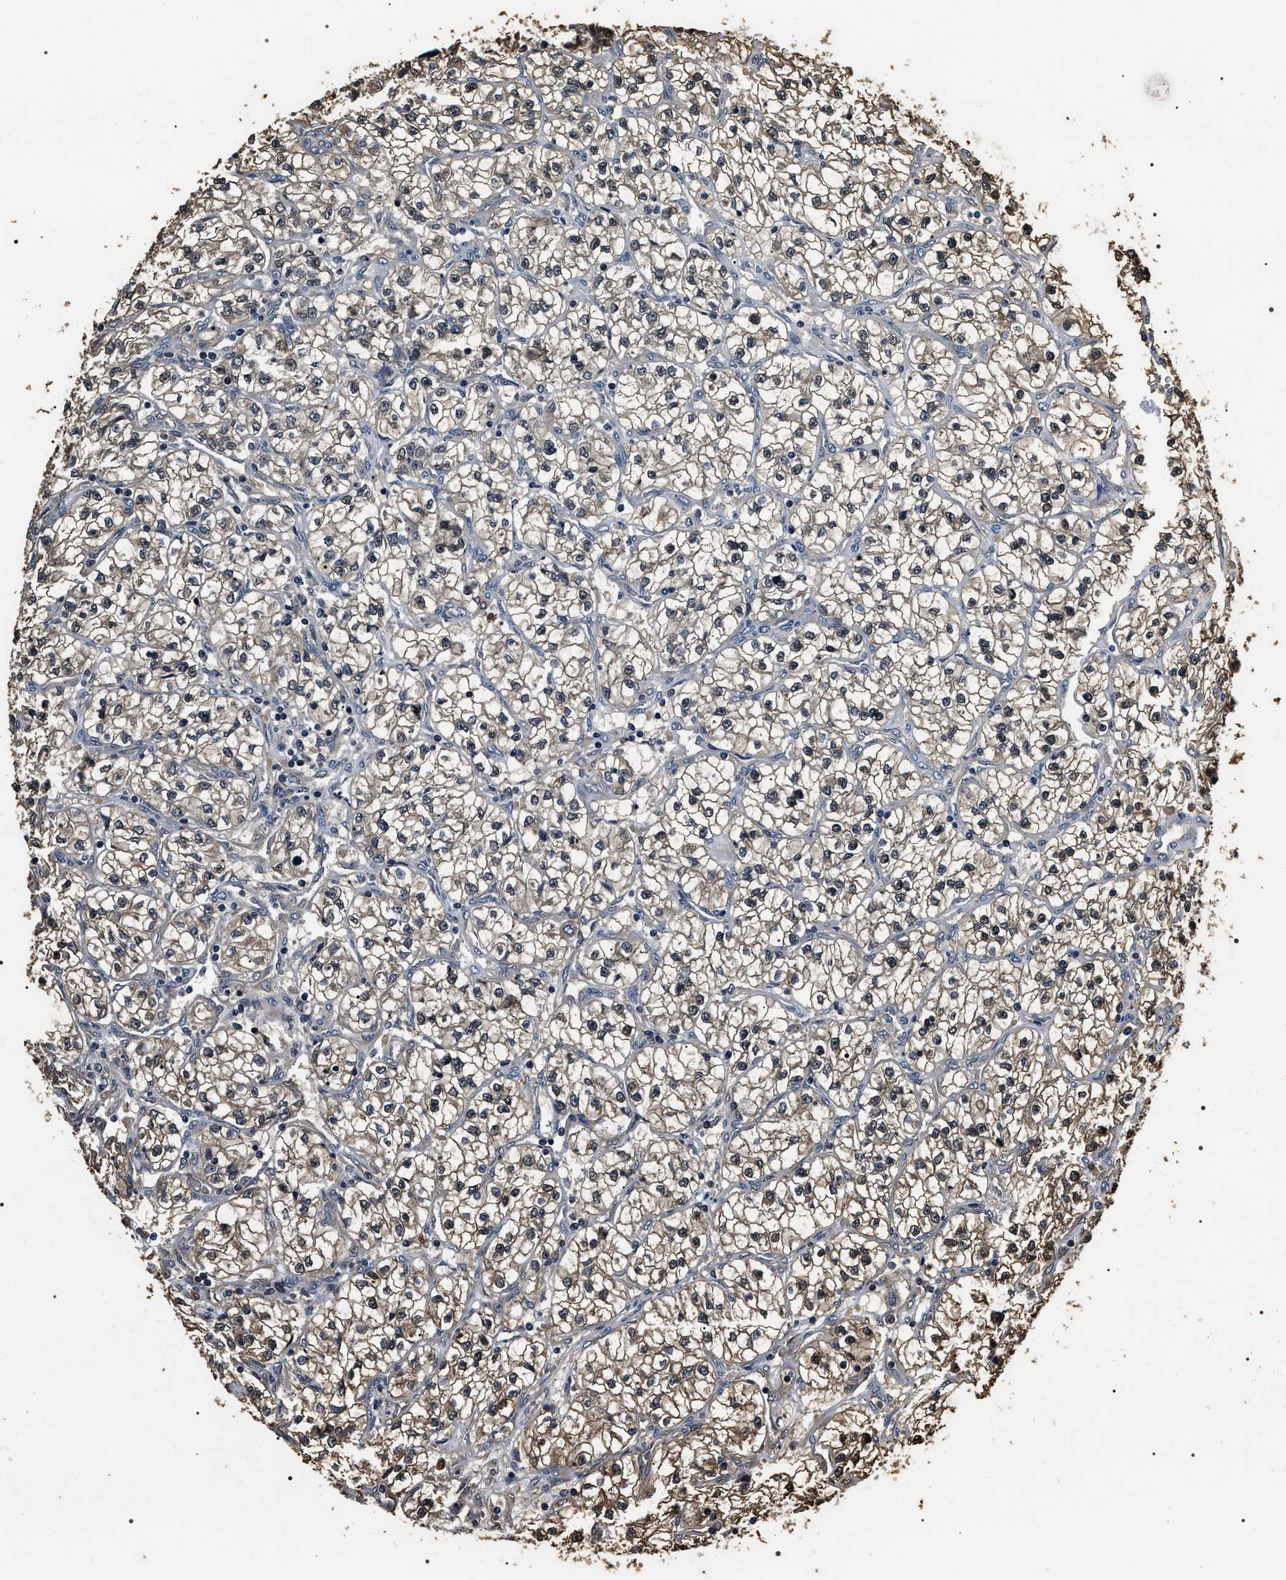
{"staining": {"intensity": "weak", "quantity": "25%-75%", "location": "cytoplasmic/membranous,nuclear"}, "tissue": "renal cancer", "cell_type": "Tumor cells", "image_type": "cancer", "snomed": [{"axis": "morphology", "description": "Adenocarcinoma, NOS"}, {"axis": "topography", "description": "Kidney"}], "caption": "IHC (DAB) staining of human renal cancer demonstrates weak cytoplasmic/membranous and nuclear protein positivity in approximately 25%-75% of tumor cells. The protein is stained brown, and the nuclei are stained in blue (DAB (3,3'-diaminobenzidine) IHC with brightfield microscopy, high magnification).", "gene": "ARHGAP22", "patient": {"sex": "female", "age": 57}}